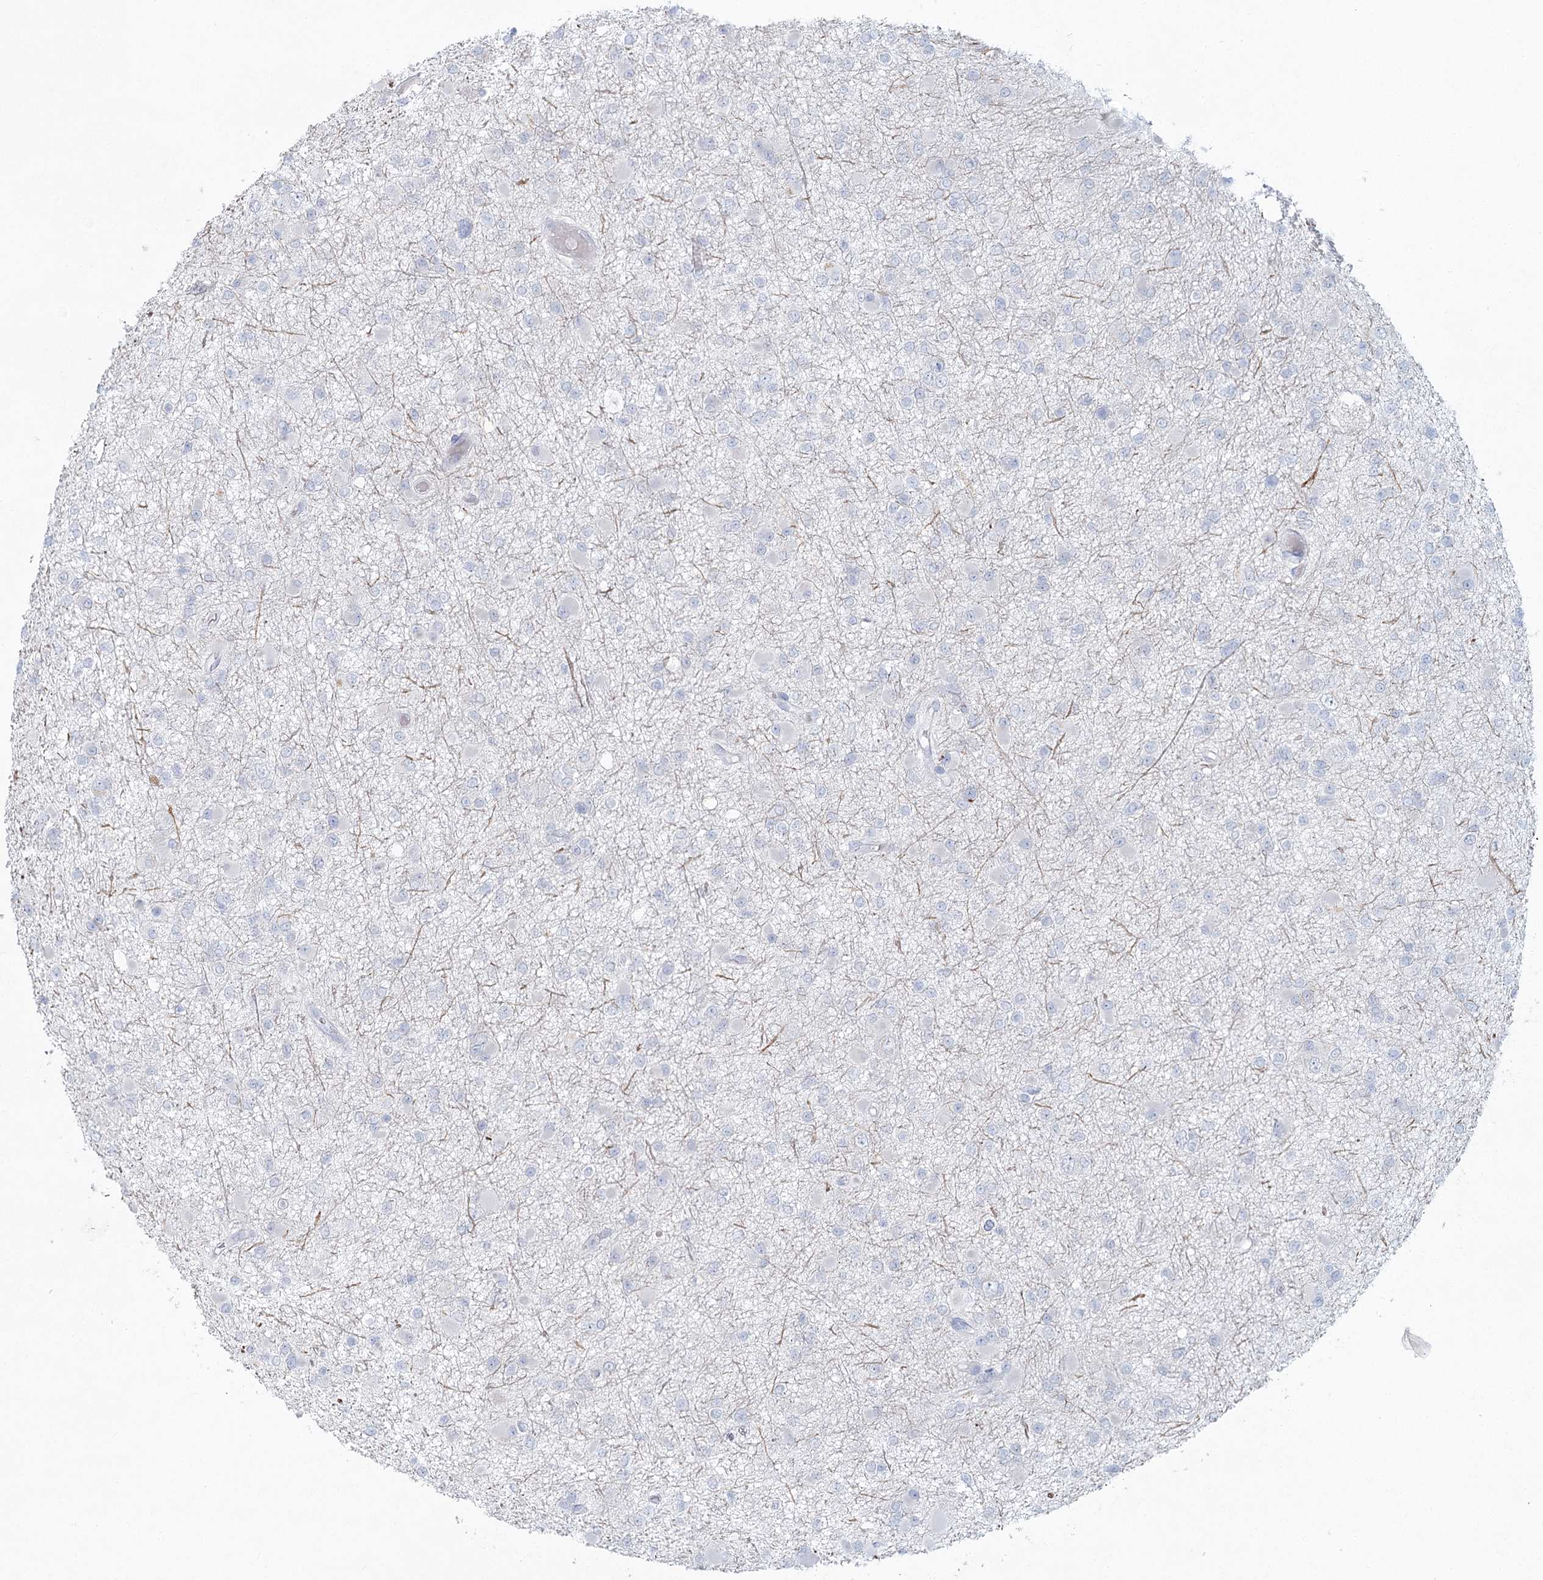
{"staining": {"intensity": "negative", "quantity": "none", "location": "none"}, "tissue": "glioma", "cell_type": "Tumor cells", "image_type": "cancer", "snomed": [{"axis": "morphology", "description": "Glioma, malignant, Low grade"}, {"axis": "topography", "description": "Brain"}], "caption": "This is a image of immunohistochemistry staining of low-grade glioma (malignant), which shows no expression in tumor cells.", "gene": "LRP2BP", "patient": {"sex": "female", "age": 22}}